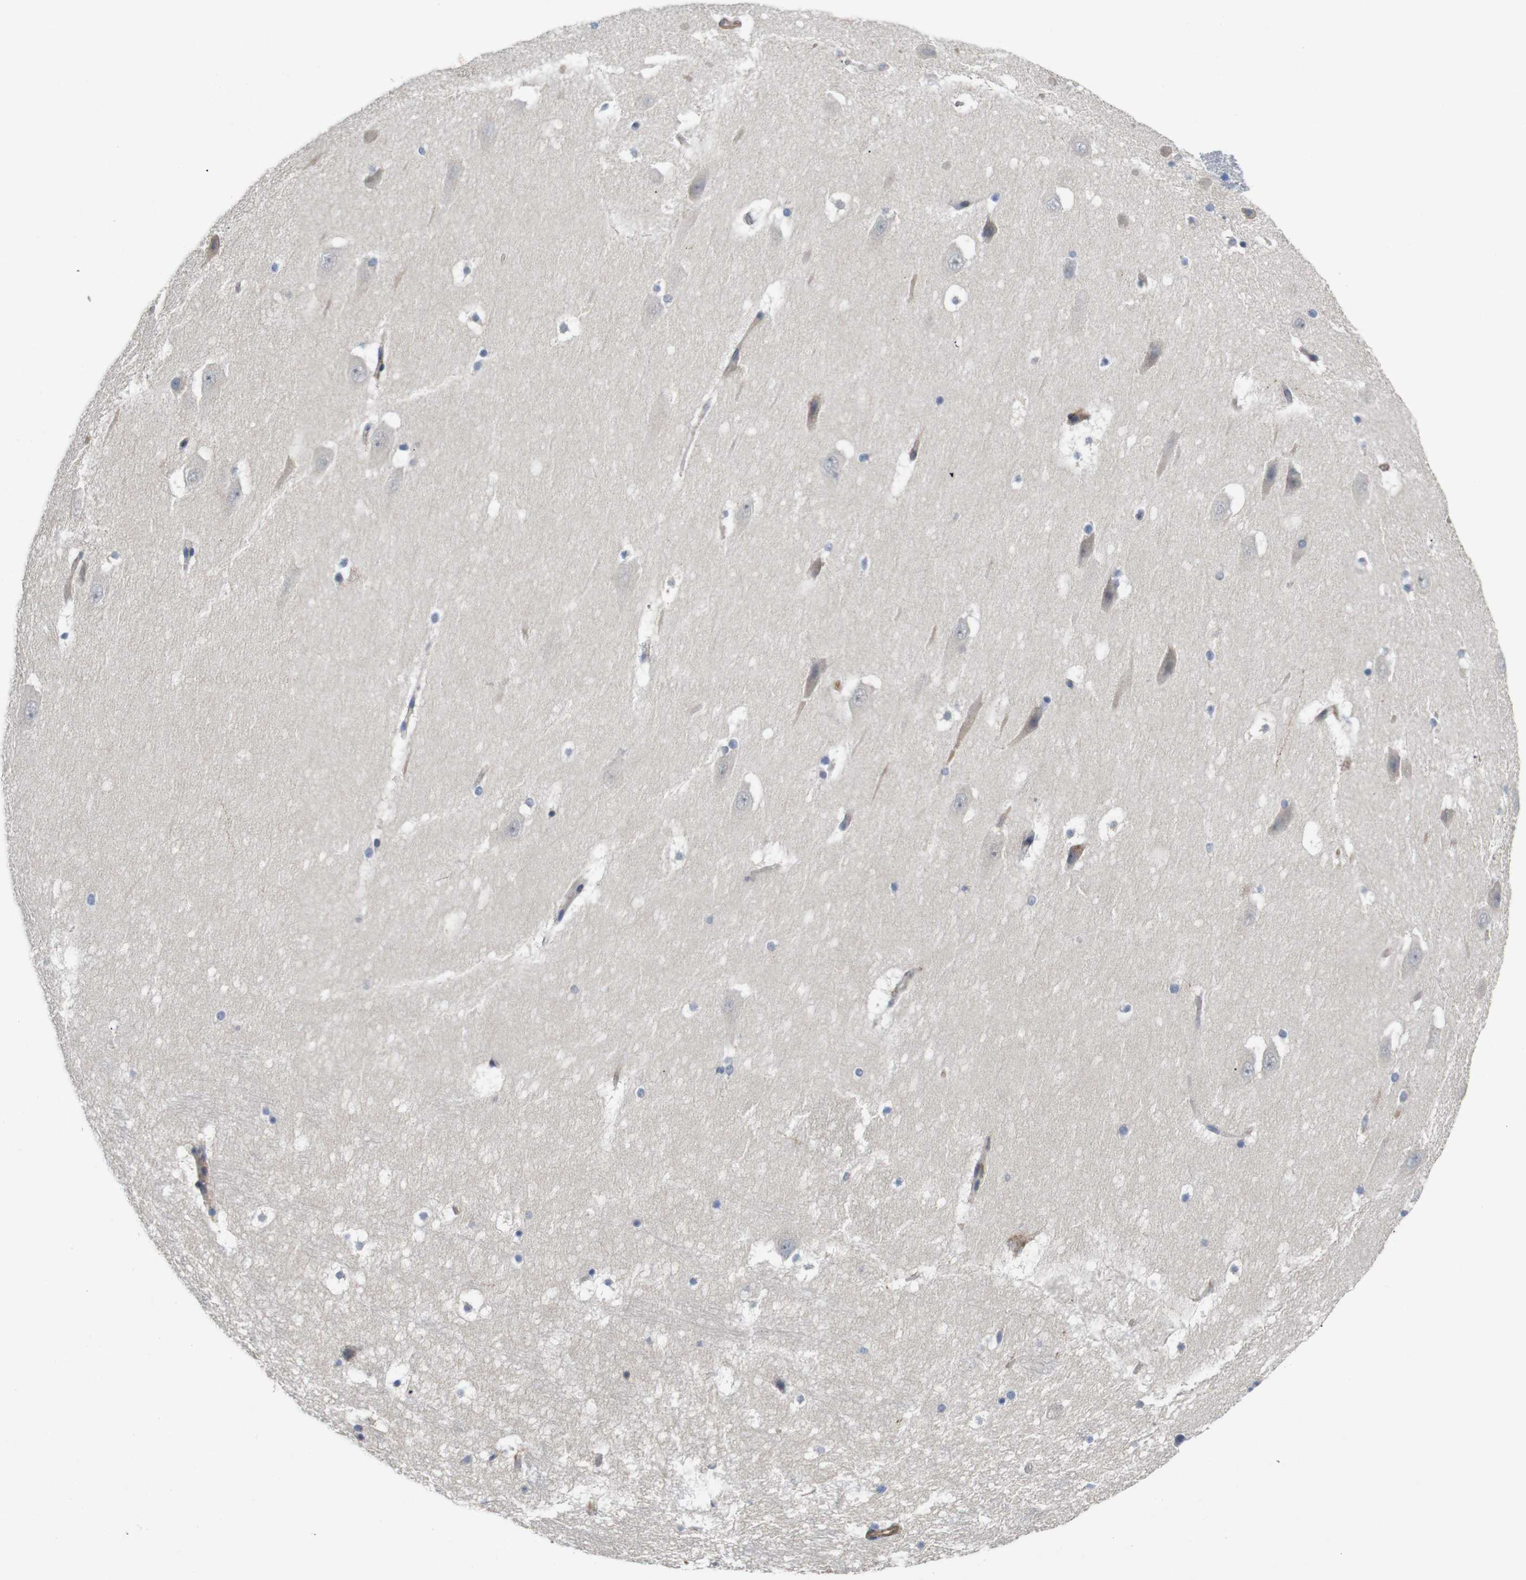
{"staining": {"intensity": "moderate", "quantity": "<25%", "location": "cytoplasmic/membranous"}, "tissue": "hippocampus", "cell_type": "Glial cells", "image_type": "normal", "snomed": [{"axis": "morphology", "description": "Normal tissue, NOS"}, {"axis": "topography", "description": "Hippocampus"}], "caption": "Benign hippocampus reveals moderate cytoplasmic/membranous positivity in approximately <25% of glial cells, visualized by immunohistochemistry. The protein of interest is stained brown, and the nuclei are stained in blue (DAB (3,3'-diaminobenzidine) IHC with brightfield microscopy, high magnification).", "gene": "CYB561", "patient": {"sex": "male", "age": 45}}